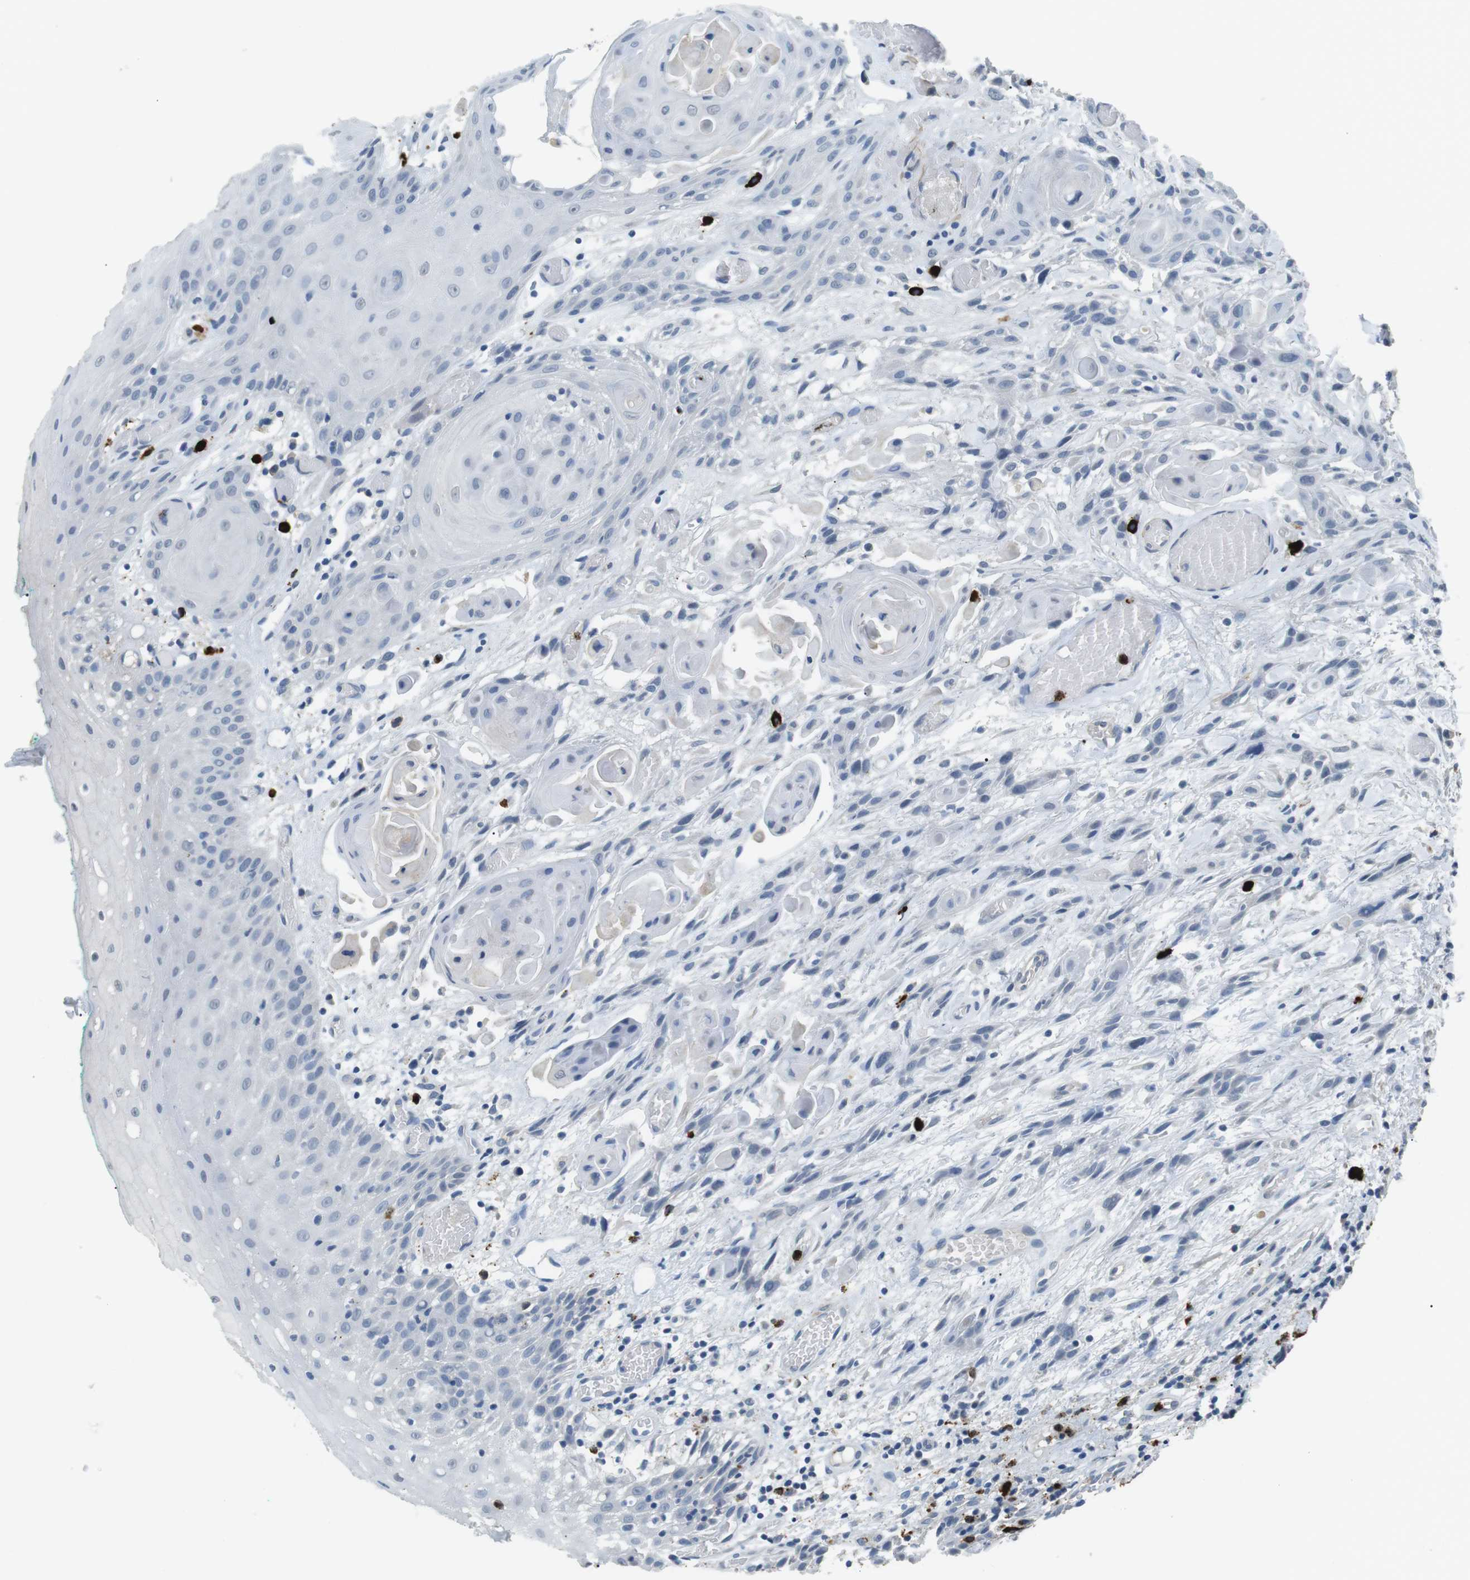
{"staining": {"intensity": "negative", "quantity": "none", "location": "none"}, "tissue": "oral mucosa", "cell_type": "Squamous epithelial cells", "image_type": "normal", "snomed": [{"axis": "morphology", "description": "Normal tissue, NOS"}, {"axis": "morphology", "description": "Squamous cell carcinoma, NOS"}, {"axis": "topography", "description": "Oral tissue"}, {"axis": "topography", "description": "Salivary gland"}, {"axis": "topography", "description": "Head-Neck"}], "caption": "Immunohistochemistry (IHC) histopathology image of benign oral mucosa: oral mucosa stained with DAB (3,3'-diaminobenzidine) shows no significant protein positivity in squamous epithelial cells.", "gene": "GZMM", "patient": {"sex": "female", "age": 62}}